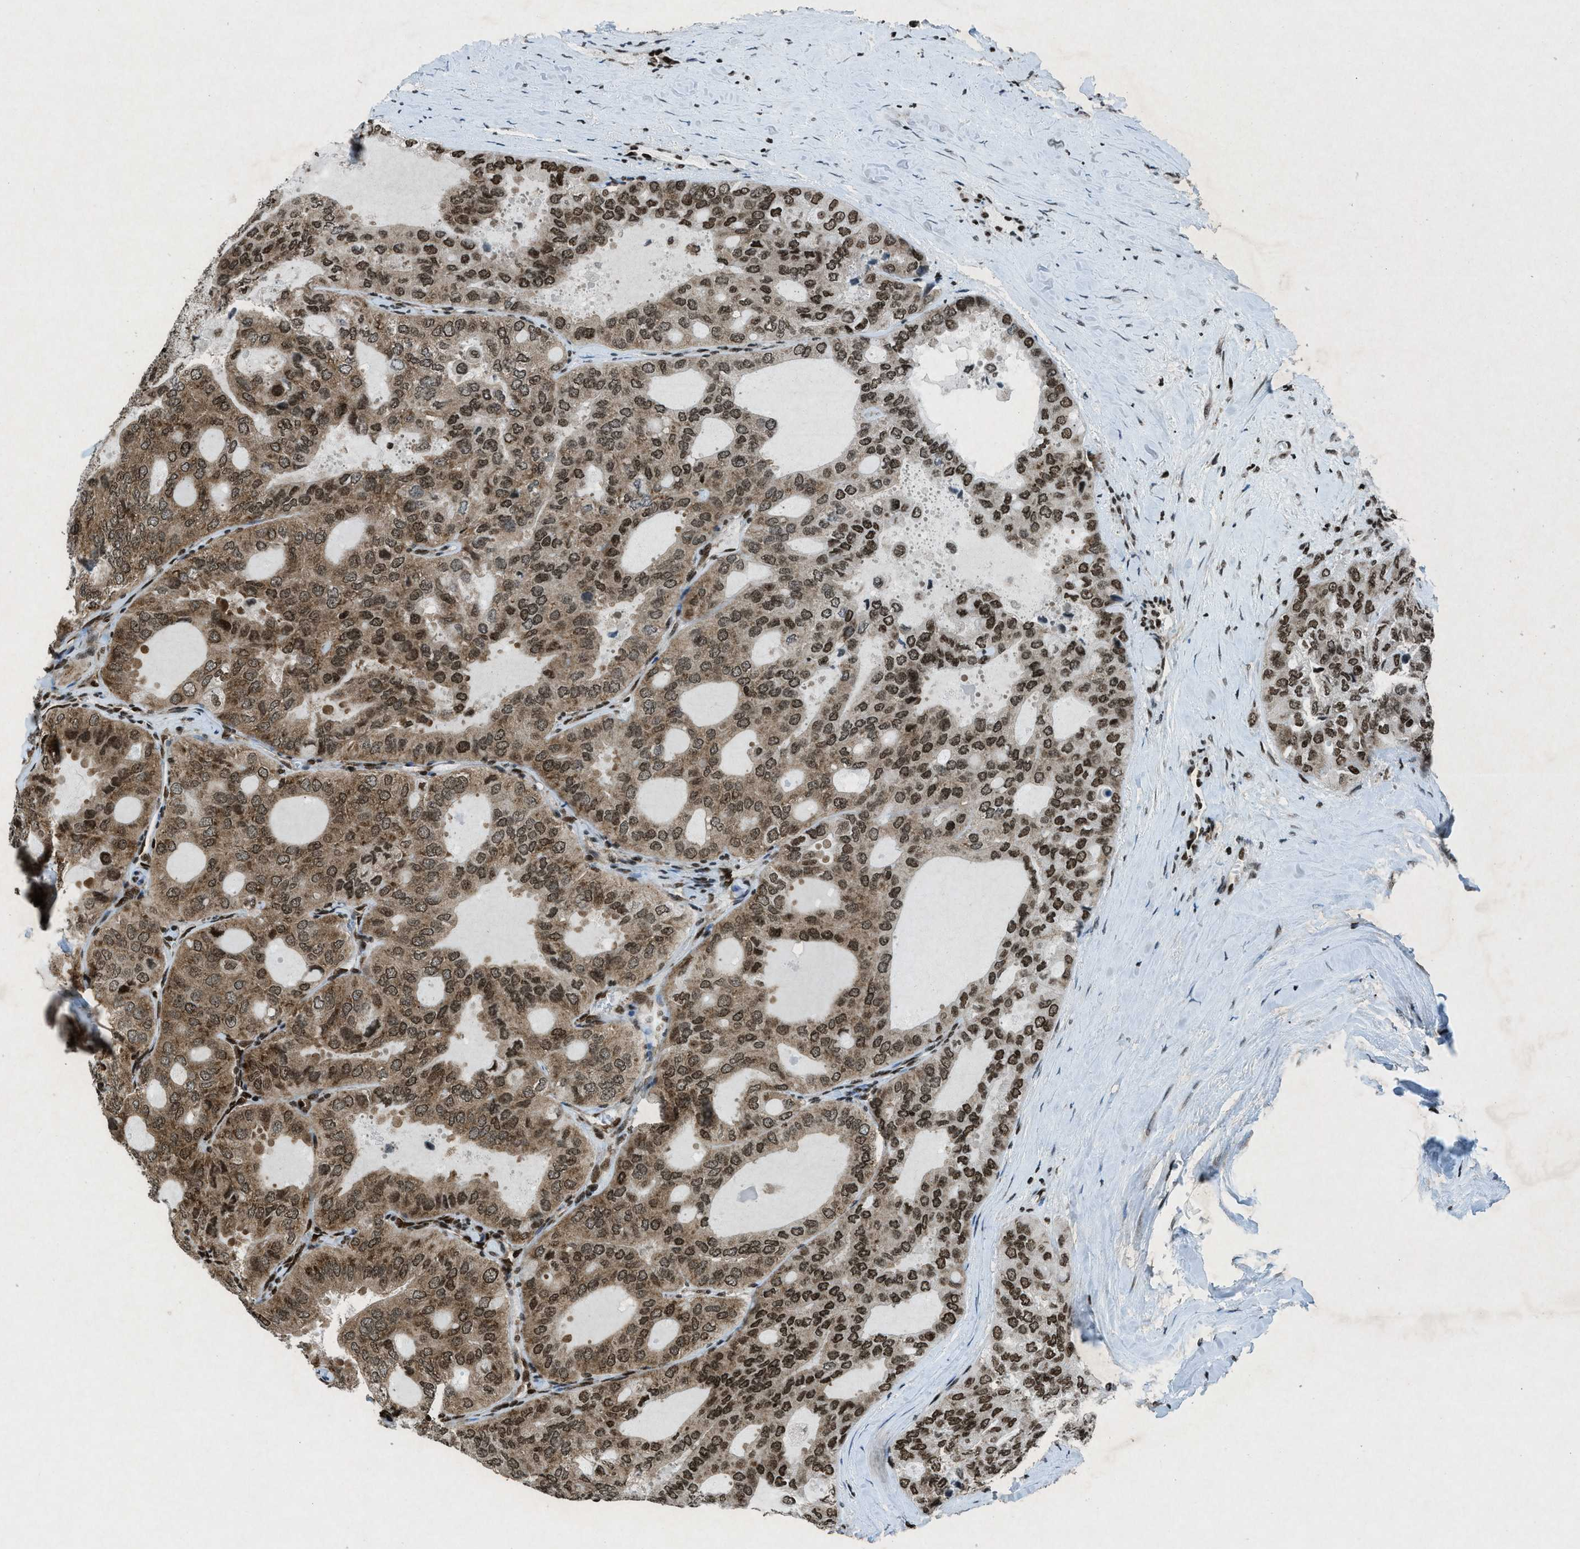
{"staining": {"intensity": "moderate", "quantity": ">75%", "location": "cytoplasmic/membranous,nuclear"}, "tissue": "thyroid cancer", "cell_type": "Tumor cells", "image_type": "cancer", "snomed": [{"axis": "morphology", "description": "Follicular adenoma carcinoma, NOS"}, {"axis": "topography", "description": "Thyroid gland"}], "caption": "An image showing moderate cytoplasmic/membranous and nuclear positivity in approximately >75% of tumor cells in thyroid cancer (follicular adenoma carcinoma), as visualized by brown immunohistochemical staining.", "gene": "NXF1", "patient": {"sex": "male", "age": 75}}